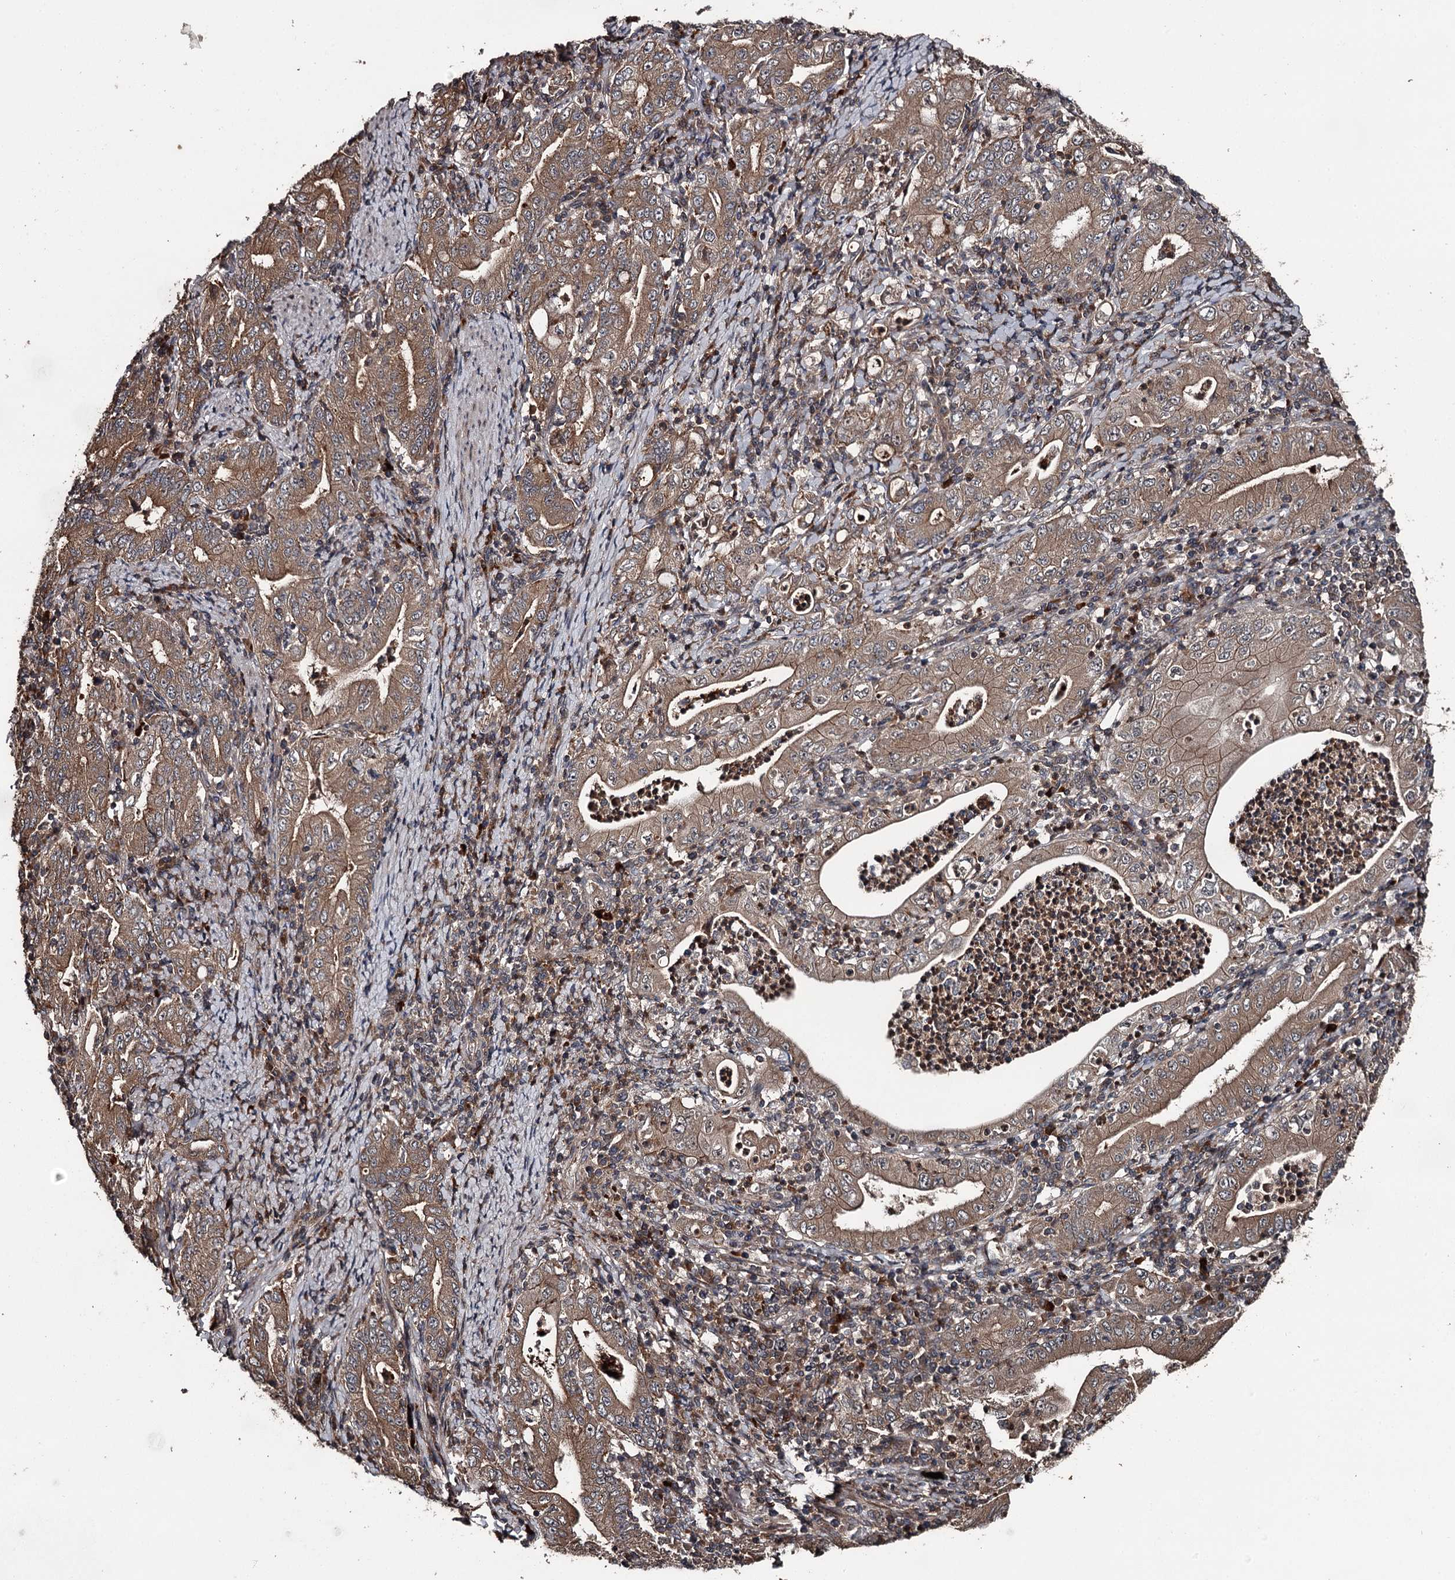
{"staining": {"intensity": "moderate", "quantity": ">75%", "location": "cytoplasmic/membranous"}, "tissue": "stomach cancer", "cell_type": "Tumor cells", "image_type": "cancer", "snomed": [{"axis": "morphology", "description": "Normal tissue, NOS"}, {"axis": "morphology", "description": "Adenocarcinoma, NOS"}, {"axis": "topography", "description": "Esophagus"}, {"axis": "topography", "description": "Stomach, upper"}, {"axis": "topography", "description": "Peripheral nerve tissue"}], "caption": "Immunohistochemical staining of stomach cancer displays moderate cytoplasmic/membranous protein staining in about >75% of tumor cells.", "gene": "RAB21", "patient": {"sex": "male", "age": 62}}